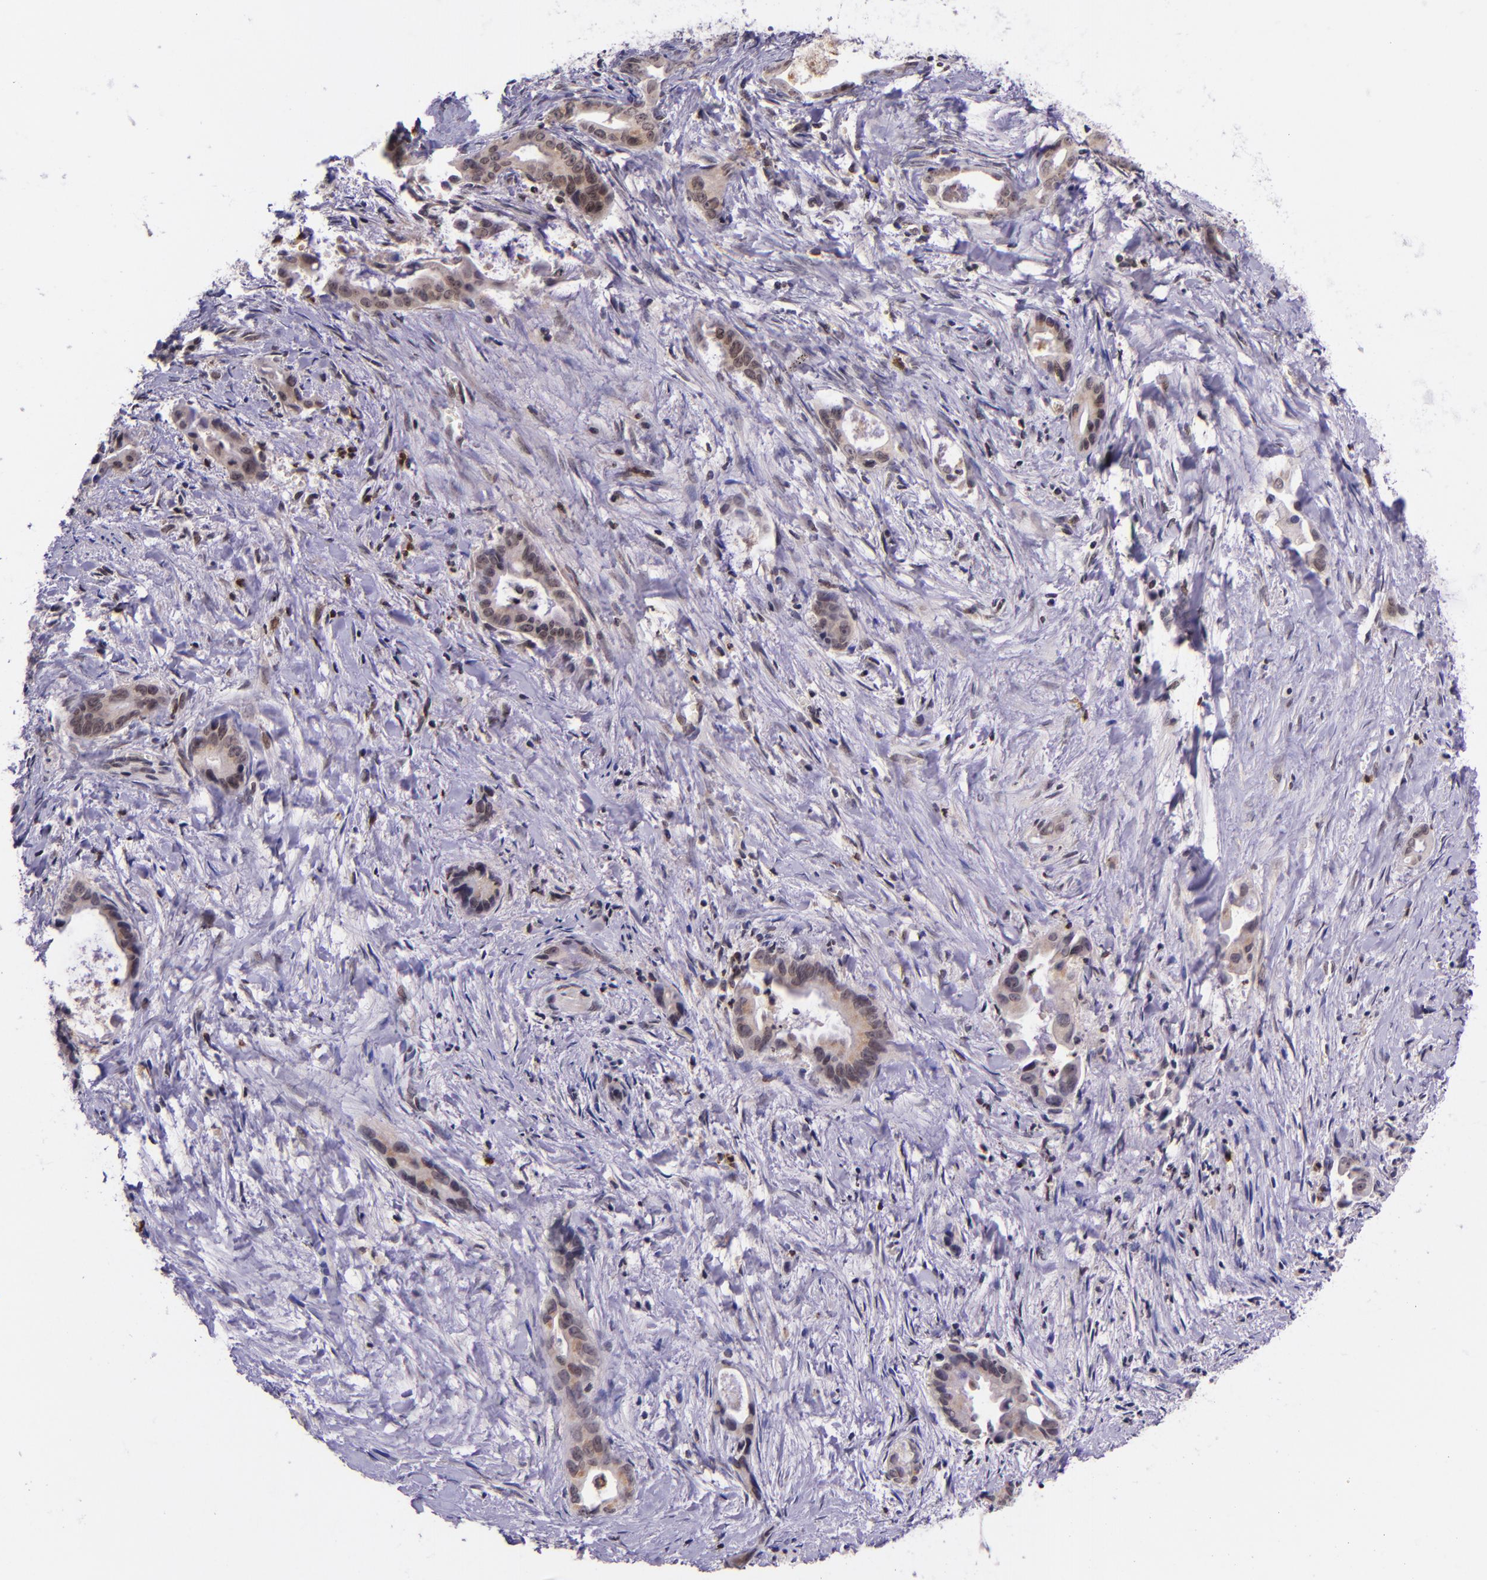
{"staining": {"intensity": "weak", "quantity": "25%-75%", "location": "cytoplasmic/membranous"}, "tissue": "liver cancer", "cell_type": "Tumor cells", "image_type": "cancer", "snomed": [{"axis": "morphology", "description": "Cholangiocarcinoma"}, {"axis": "topography", "description": "Liver"}], "caption": "Weak cytoplasmic/membranous protein expression is appreciated in approximately 25%-75% of tumor cells in liver cancer (cholangiocarcinoma).", "gene": "SELL", "patient": {"sex": "female", "age": 55}}